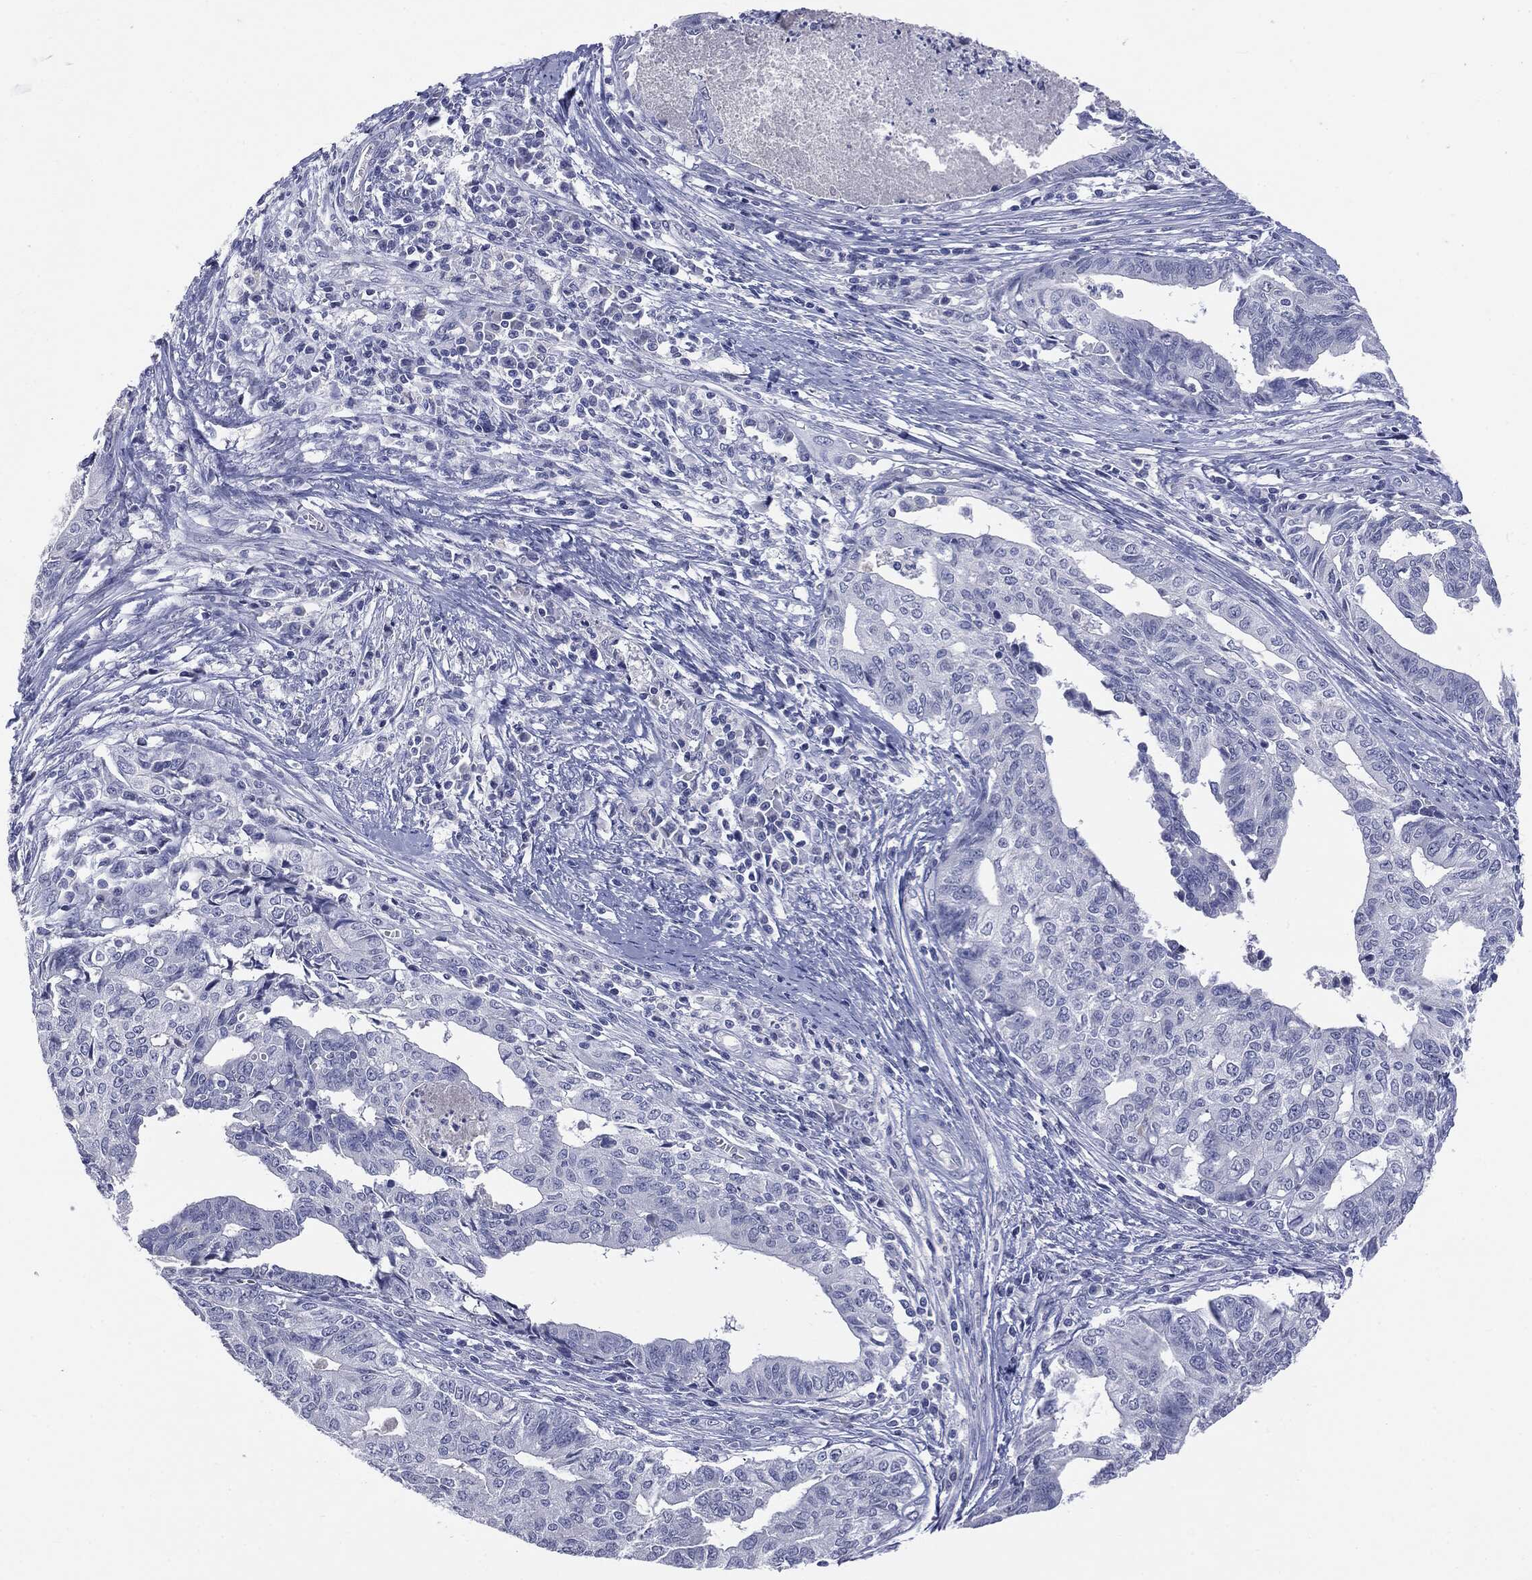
{"staining": {"intensity": "negative", "quantity": "none", "location": "none"}, "tissue": "endometrial cancer", "cell_type": "Tumor cells", "image_type": "cancer", "snomed": [{"axis": "morphology", "description": "Adenocarcinoma, NOS"}, {"axis": "topography", "description": "Endometrium"}], "caption": "Tumor cells are negative for brown protein staining in adenocarcinoma (endometrial).", "gene": "TSHB", "patient": {"sex": "female", "age": 65}}